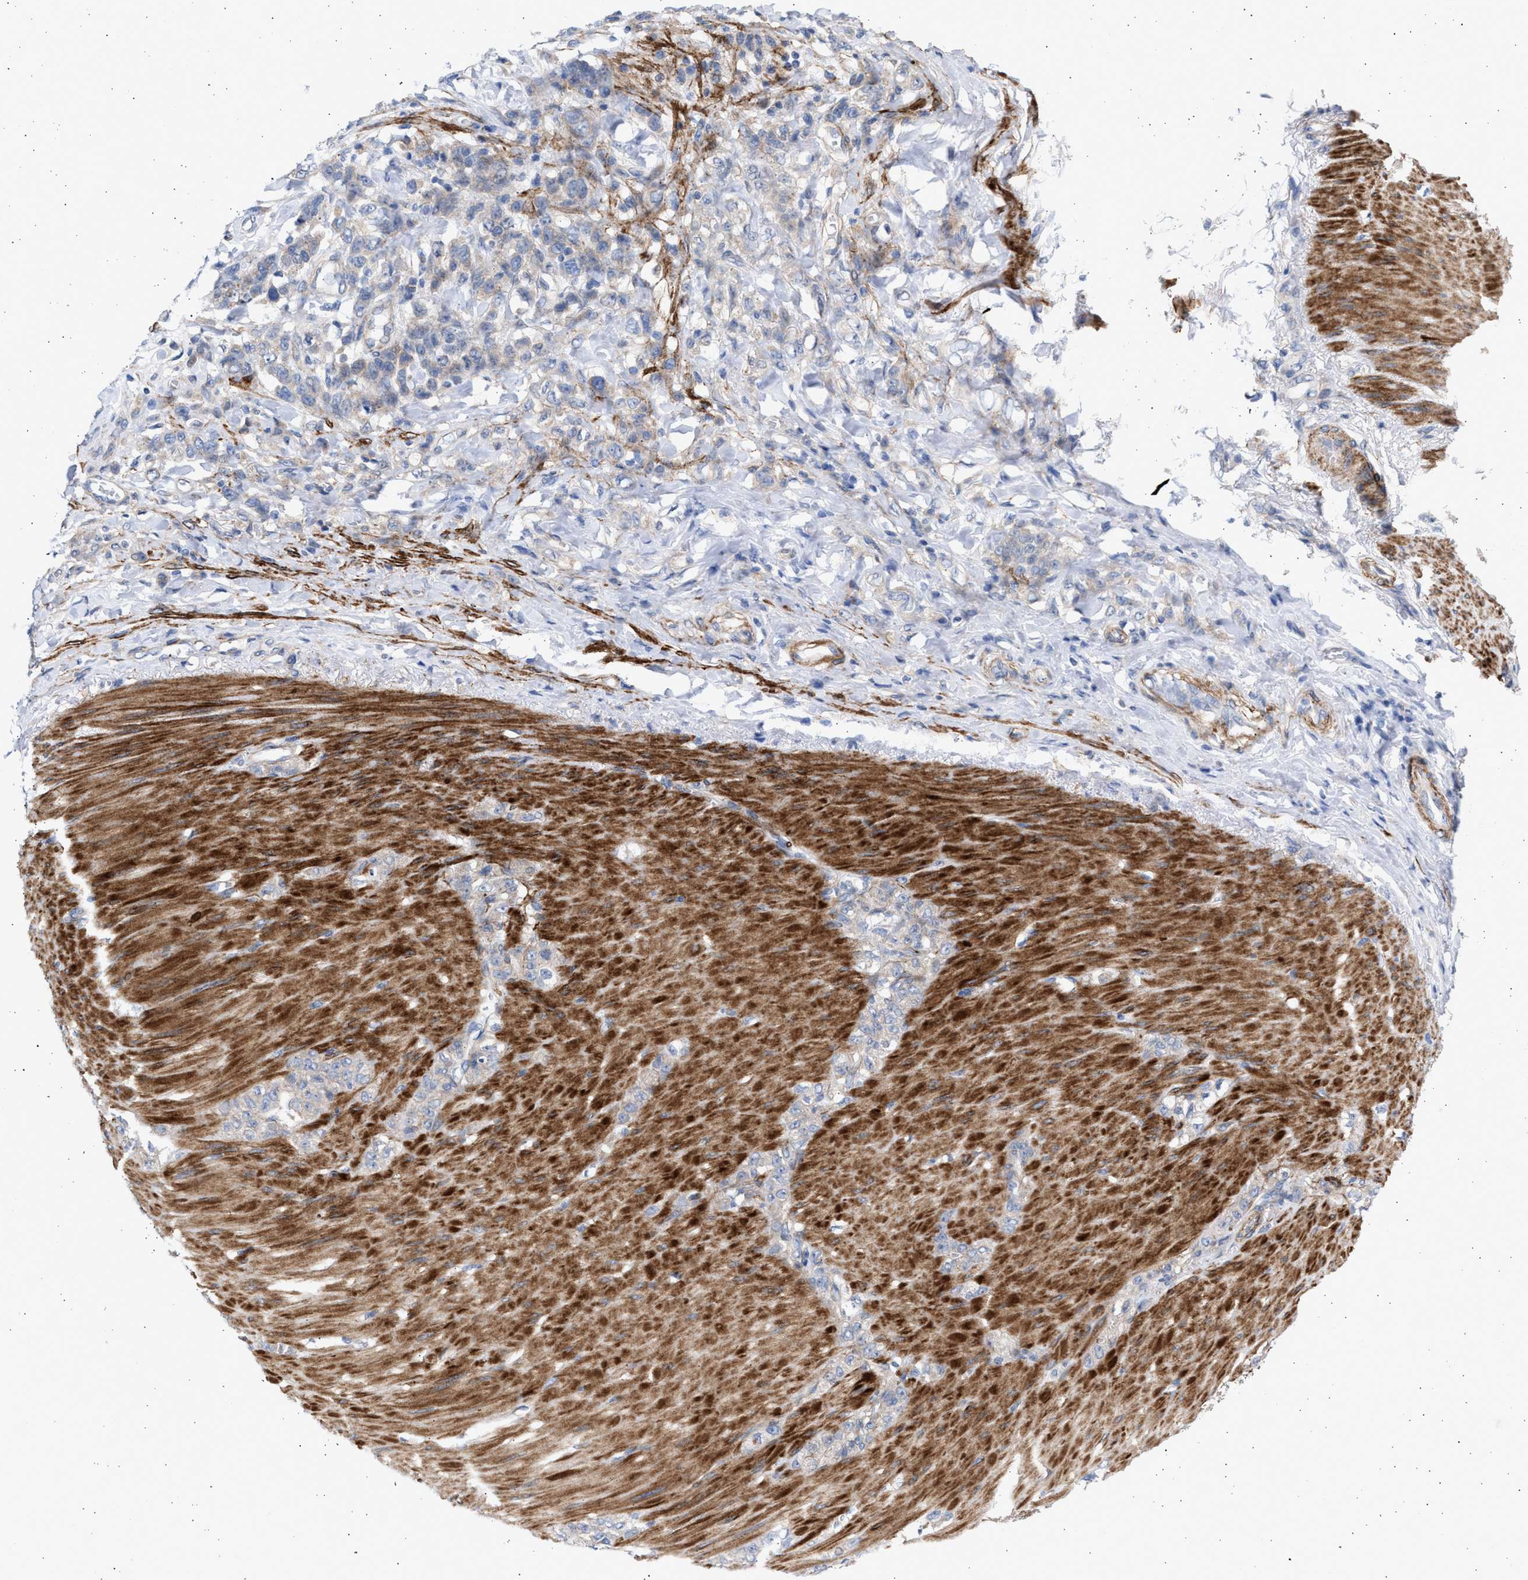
{"staining": {"intensity": "negative", "quantity": "none", "location": "none"}, "tissue": "stomach cancer", "cell_type": "Tumor cells", "image_type": "cancer", "snomed": [{"axis": "morphology", "description": "Normal tissue, NOS"}, {"axis": "morphology", "description": "Adenocarcinoma, NOS"}, {"axis": "topography", "description": "Stomach"}], "caption": "The micrograph displays no significant positivity in tumor cells of adenocarcinoma (stomach). (DAB (3,3'-diaminobenzidine) IHC visualized using brightfield microscopy, high magnification).", "gene": "NBR1", "patient": {"sex": "male", "age": 82}}